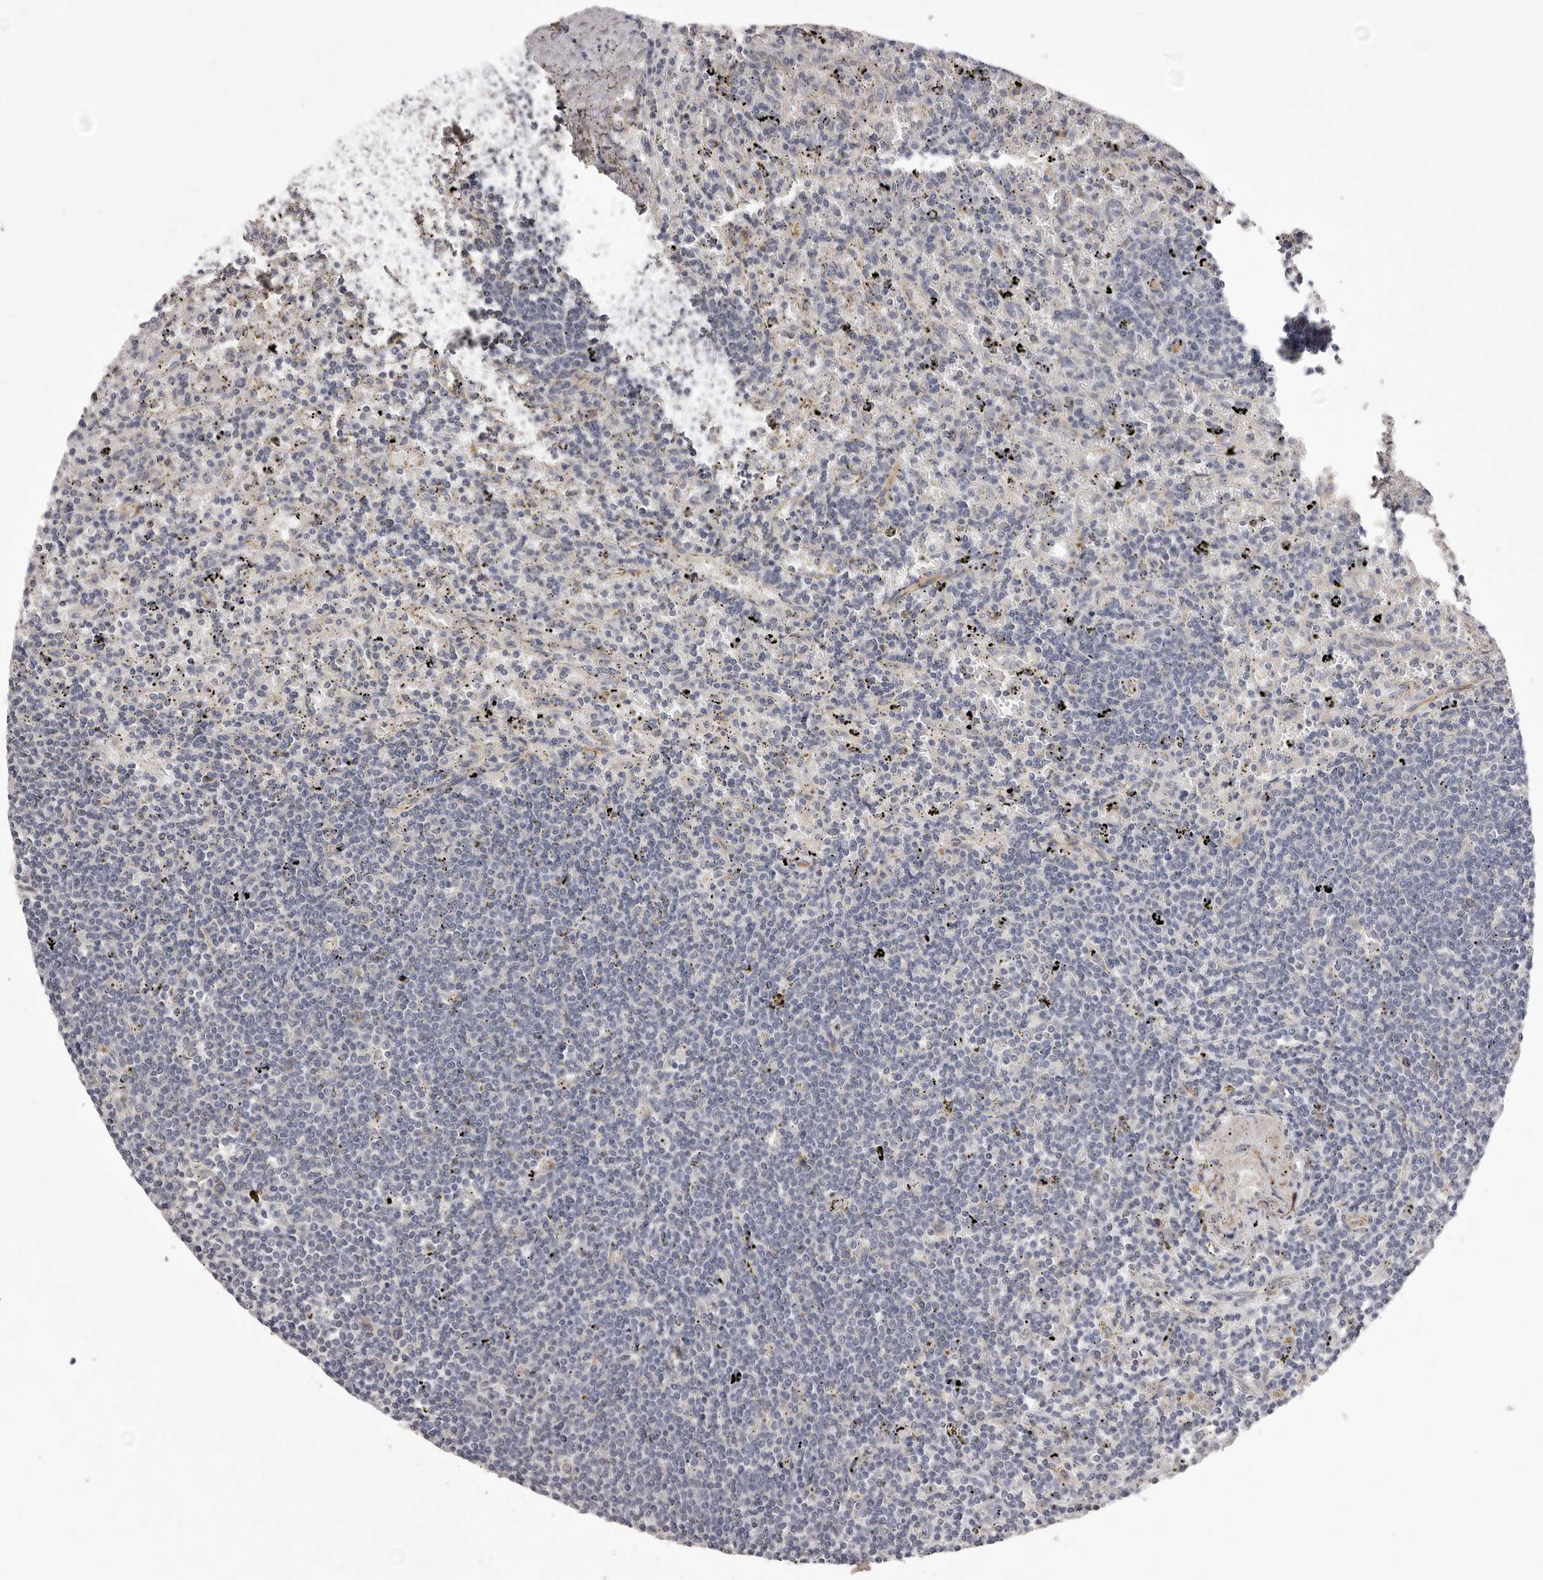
{"staining": {"intensity": "negative", "quantity": "none", "location": "none"}, "tissue": "lymphoma", "cell_type": "Tumor cells", "image_type": "cancer", "snomed": [{"axis": "morphology", "description": "Malignant lymphoma, non-Hodgkin's type, Low grade"}, {"axis": "topography", "description": "Spleen"}], "caption": "IHC micrograph of neoplastic tissue: human malignant lymphoma, non-Hodgkin's type (low-grade) stained with DAB shows no significant protein staining in tumor cells. (DAB immunohistochemistry, high magnification).", "gene": "PNRC1", "patient": {"sex": "male", "age": 76}}